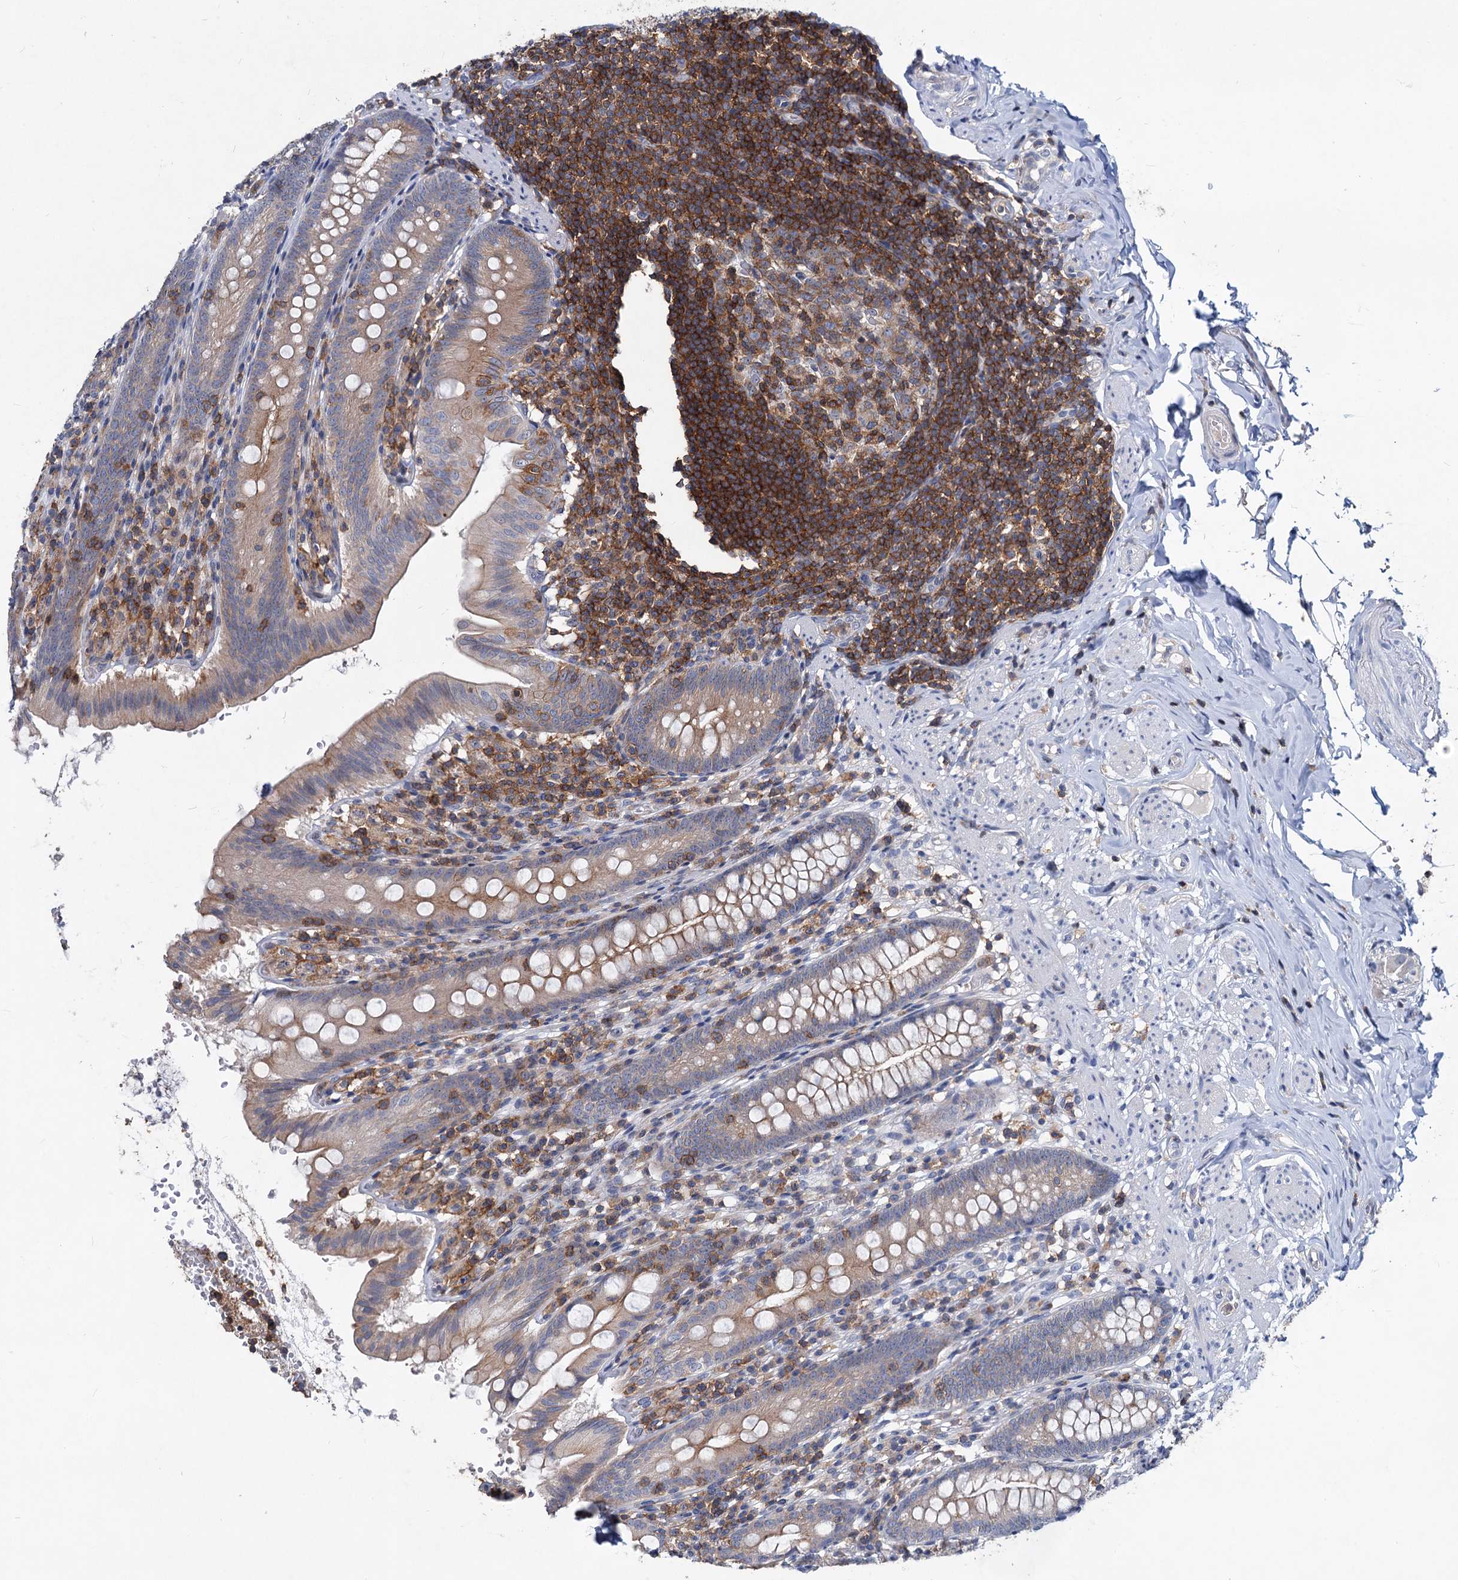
{"staining": {"intensity": "weak", "quantity": "25%-75%", "location": "cytoplasmic/membranous"}, "tissue": "appendix", "cell_type": "Glandular cells", "image_type": "normal", "snomed": [{"axis": "morphology", "description": "Normal tissue, NOS"}, {"axis": "topography", "description": "Appendix"}], "caption": "Immunohistochemistry (IHC) image of normal appendix: human appendix stained using immunohistochemistry (IHC) displays low levels of weak protein expression localized specifically in the cytoplasmic/membranous of glandular cells, appearing as a cytoplasmic/membranous brown color.", "gene": "LRCH4", "patient": {"sex": "male", "age": 55}}